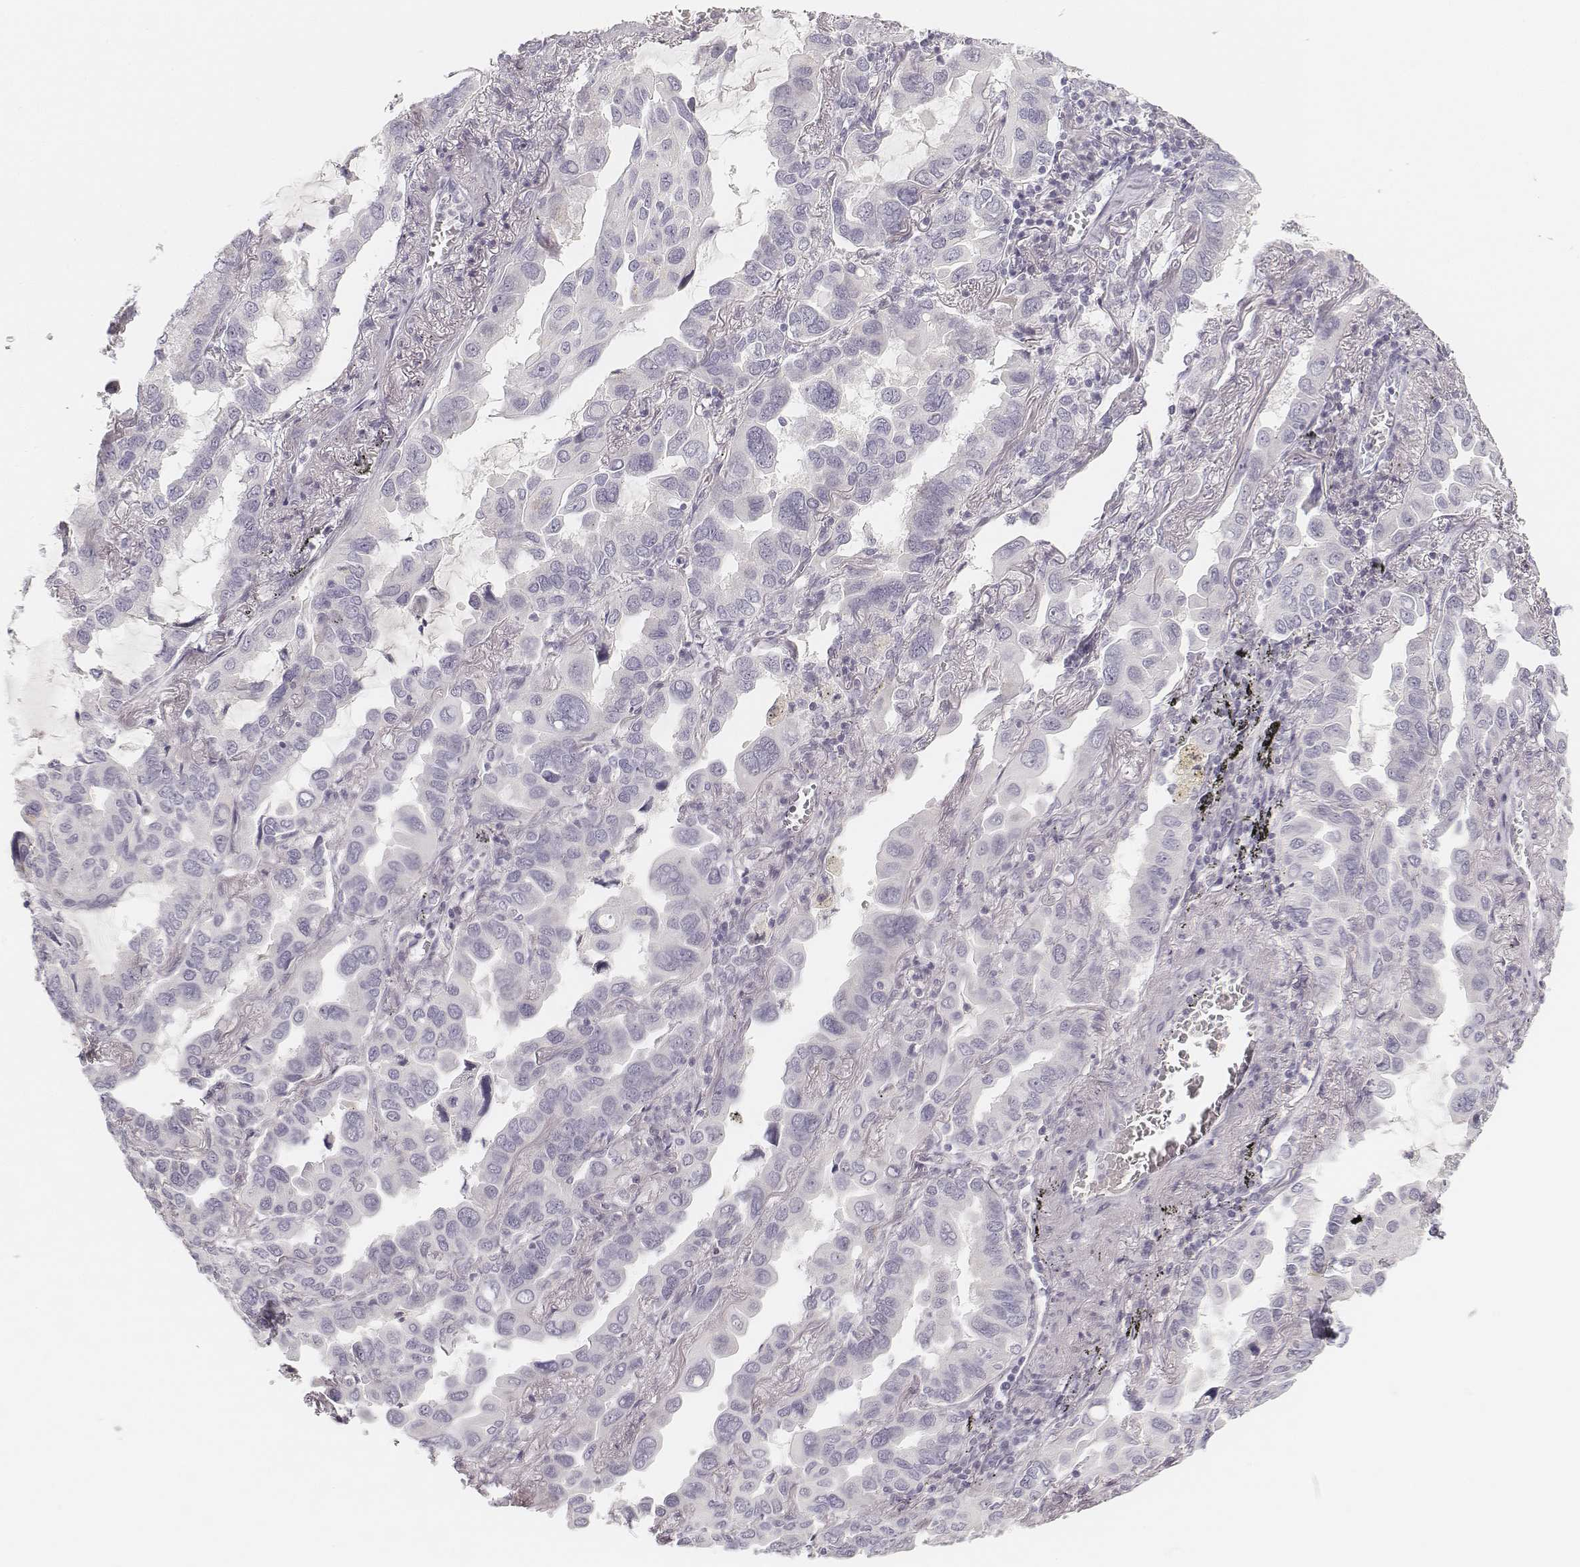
{"staining": {"intensity": "negative", "quantity": "none", "location": "none"}, "tissue": "lung cancer", "cell_type": "Tumor cells", "image_type": "cancer", "snomed": [{"axis": "morphology", "description": "Adenocarcinoma, NOS"}, {"axis": "topography", "description": "Lung"}], "caption": "This is an immunohistochemistry histopathology image of lung adenocarcinoma. There is no positivity in tumor cells.", "gene": "DSG4", "patient": {"sex": "male", "age": 64}}